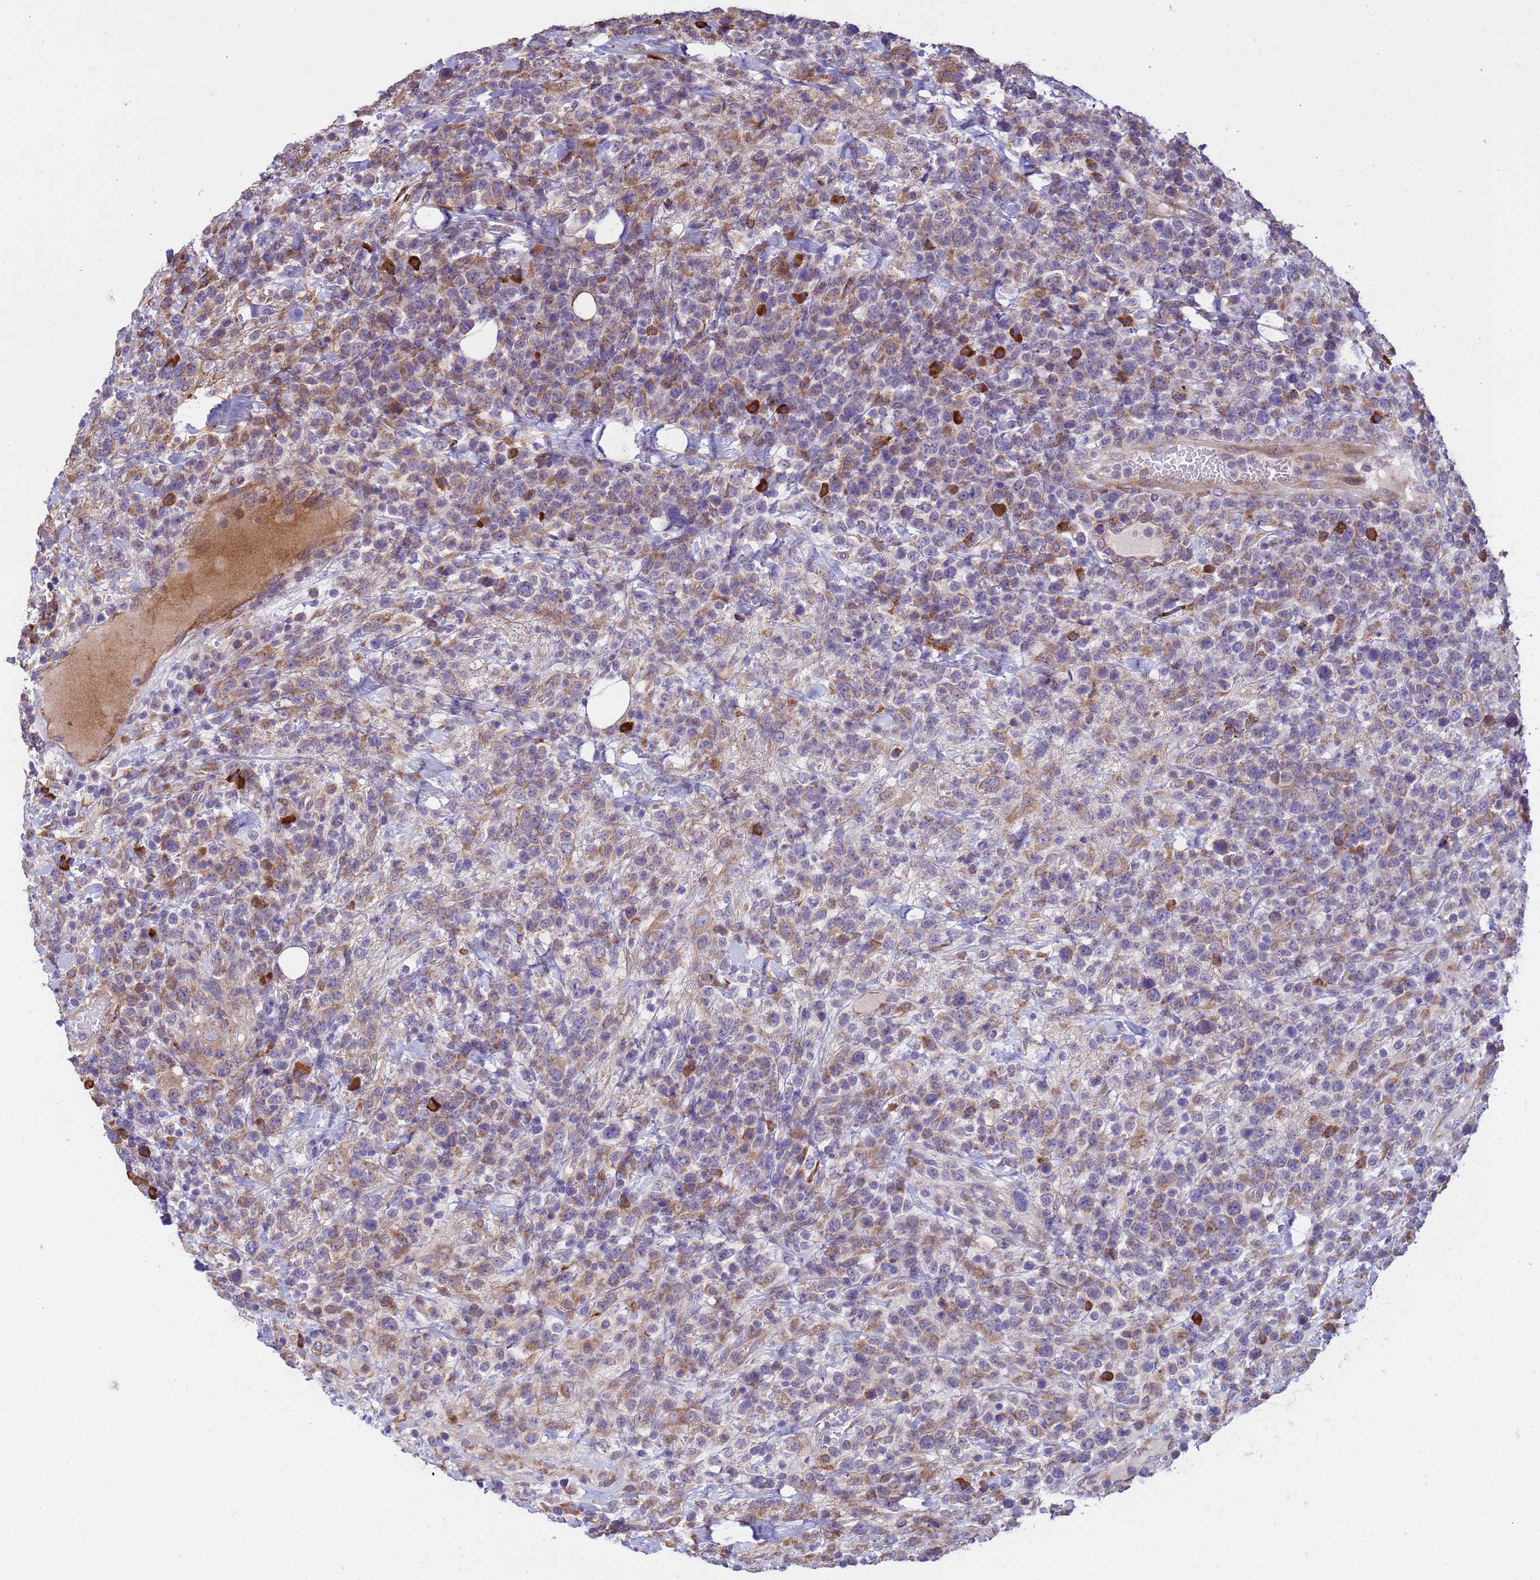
{"staining": {"intensity": "moderate", "quantity": "25%-75%", "location": "cytoplasmic/membranous"}, "tissue": "lymphoma", "cell_type": "Tumor cells", "image_type": "cancer", "snomed": [{"axis": "morphology", "description": "Malignant lymphoma, non-Hodgkin's type, High grade"}, {"axis": "topography", "description": "Colon"}], "caption": "The image demonstrates immunohistochemical staining of lymphoma. There is moderate cytoplasmic/membranous positivity is present in about 25%-75% of tumor cells. The protein is shown in brown color, while the nuclei are stained blue.", "gene": "THAP5", "patient": {"sex": "female", "age": 53}}